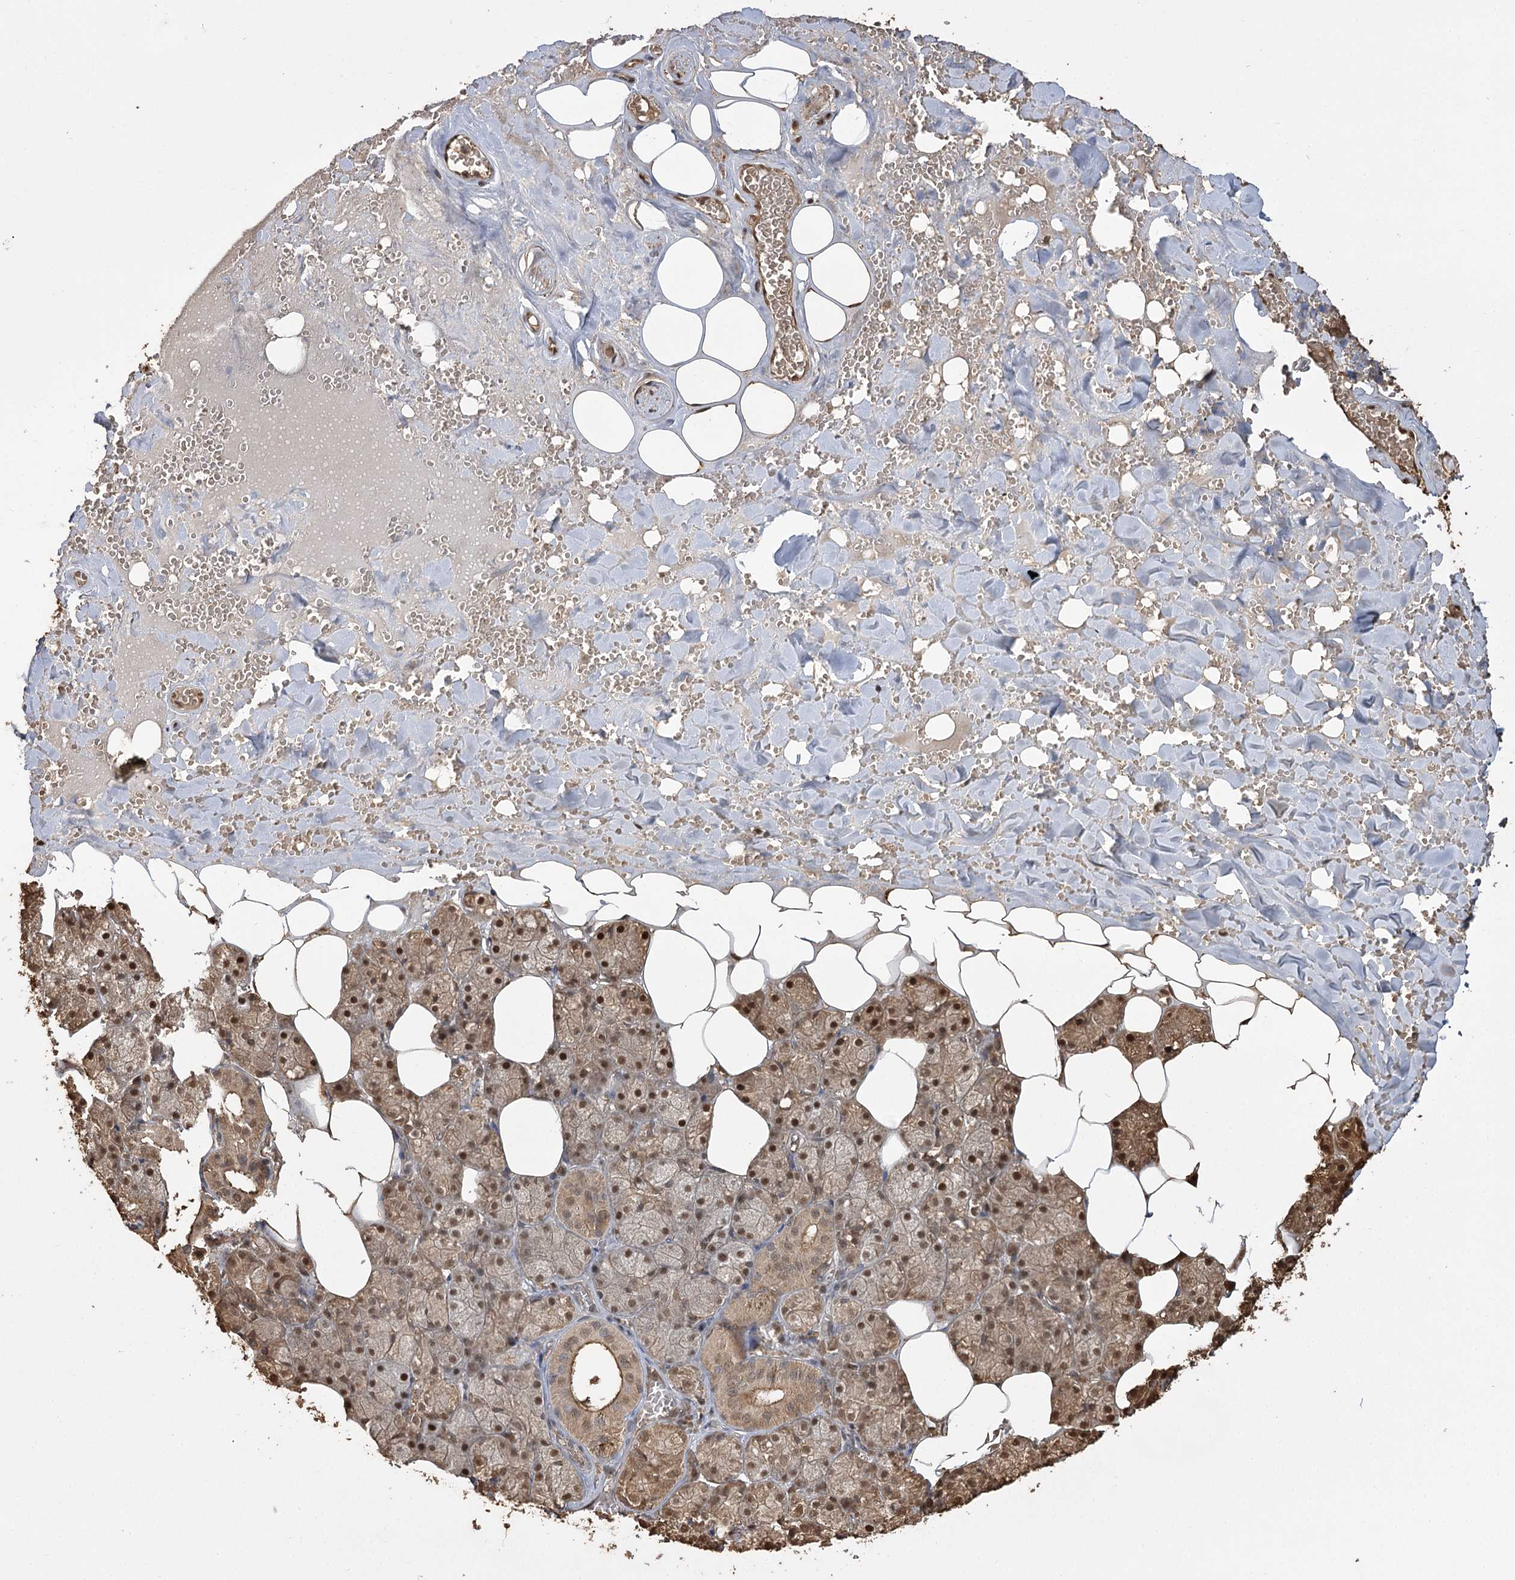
{"staining": {"intensity": "moderate", "quantity": ">75%", "location": "cytoplasmic/membranous,nuclear"}, "tissue": "salivary gland", "cell_type": "Glandular cells", "image_type": "normal", "snomed": [{"axis": "morphology", "description": "Normal tissue, NOS"}, {"axis": "topography", "description": "Salivary gland"}], "caption": "Immunohistochemical staining of normal human salivary gland displays moderate cytoplasmic/membranous,nuclear protein positivity in approximately >75% of glandular cells. (brown staining indicates protein expression, while blue staining denotes nuclei).", "gene": "PLCH1", "patient": {"sex": "male", "age": 62}}